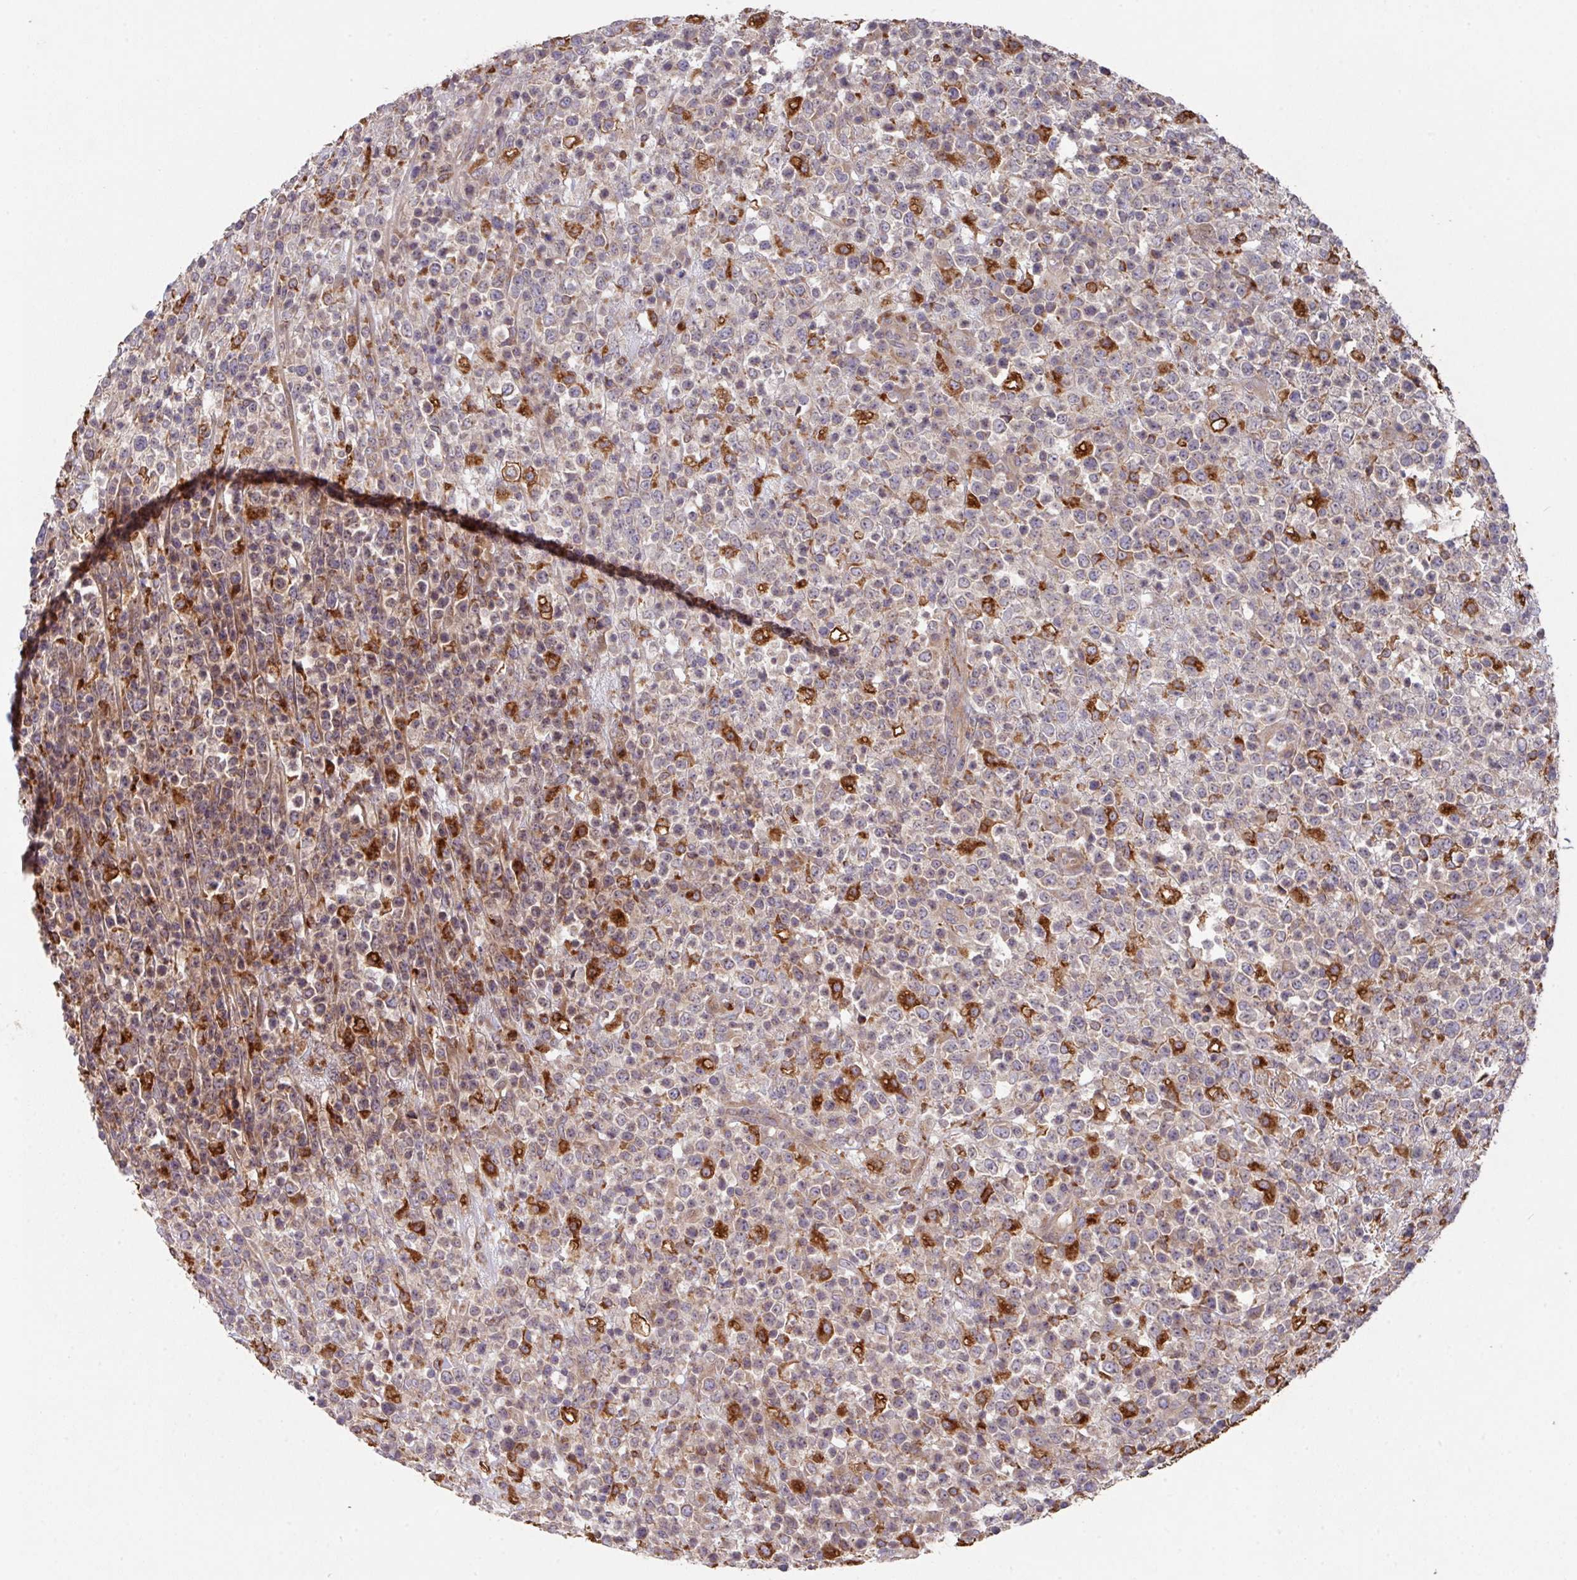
{"staining": {"intensity": "weak", "quantity": "<25%", "location": "cytoplasmic/membranous"}, "tissue": "lymphoma", "cell_type": "Tumor cells", "image_type": "cancer", "snomed": [{"axis": "morphology", "description": "Malignant lymphoma, non-Hodgkin's type, High grade"}, {"axis": "topography", "description": "Colon"}], "caption": "Malignant lymphoma, non-Hodgkin's type (high-grade) was stained to show a protein in brown. There is no significant expression in tumor cells.", "gene": "TRIM14", "patient": {"sex": "female", "age": 53}}